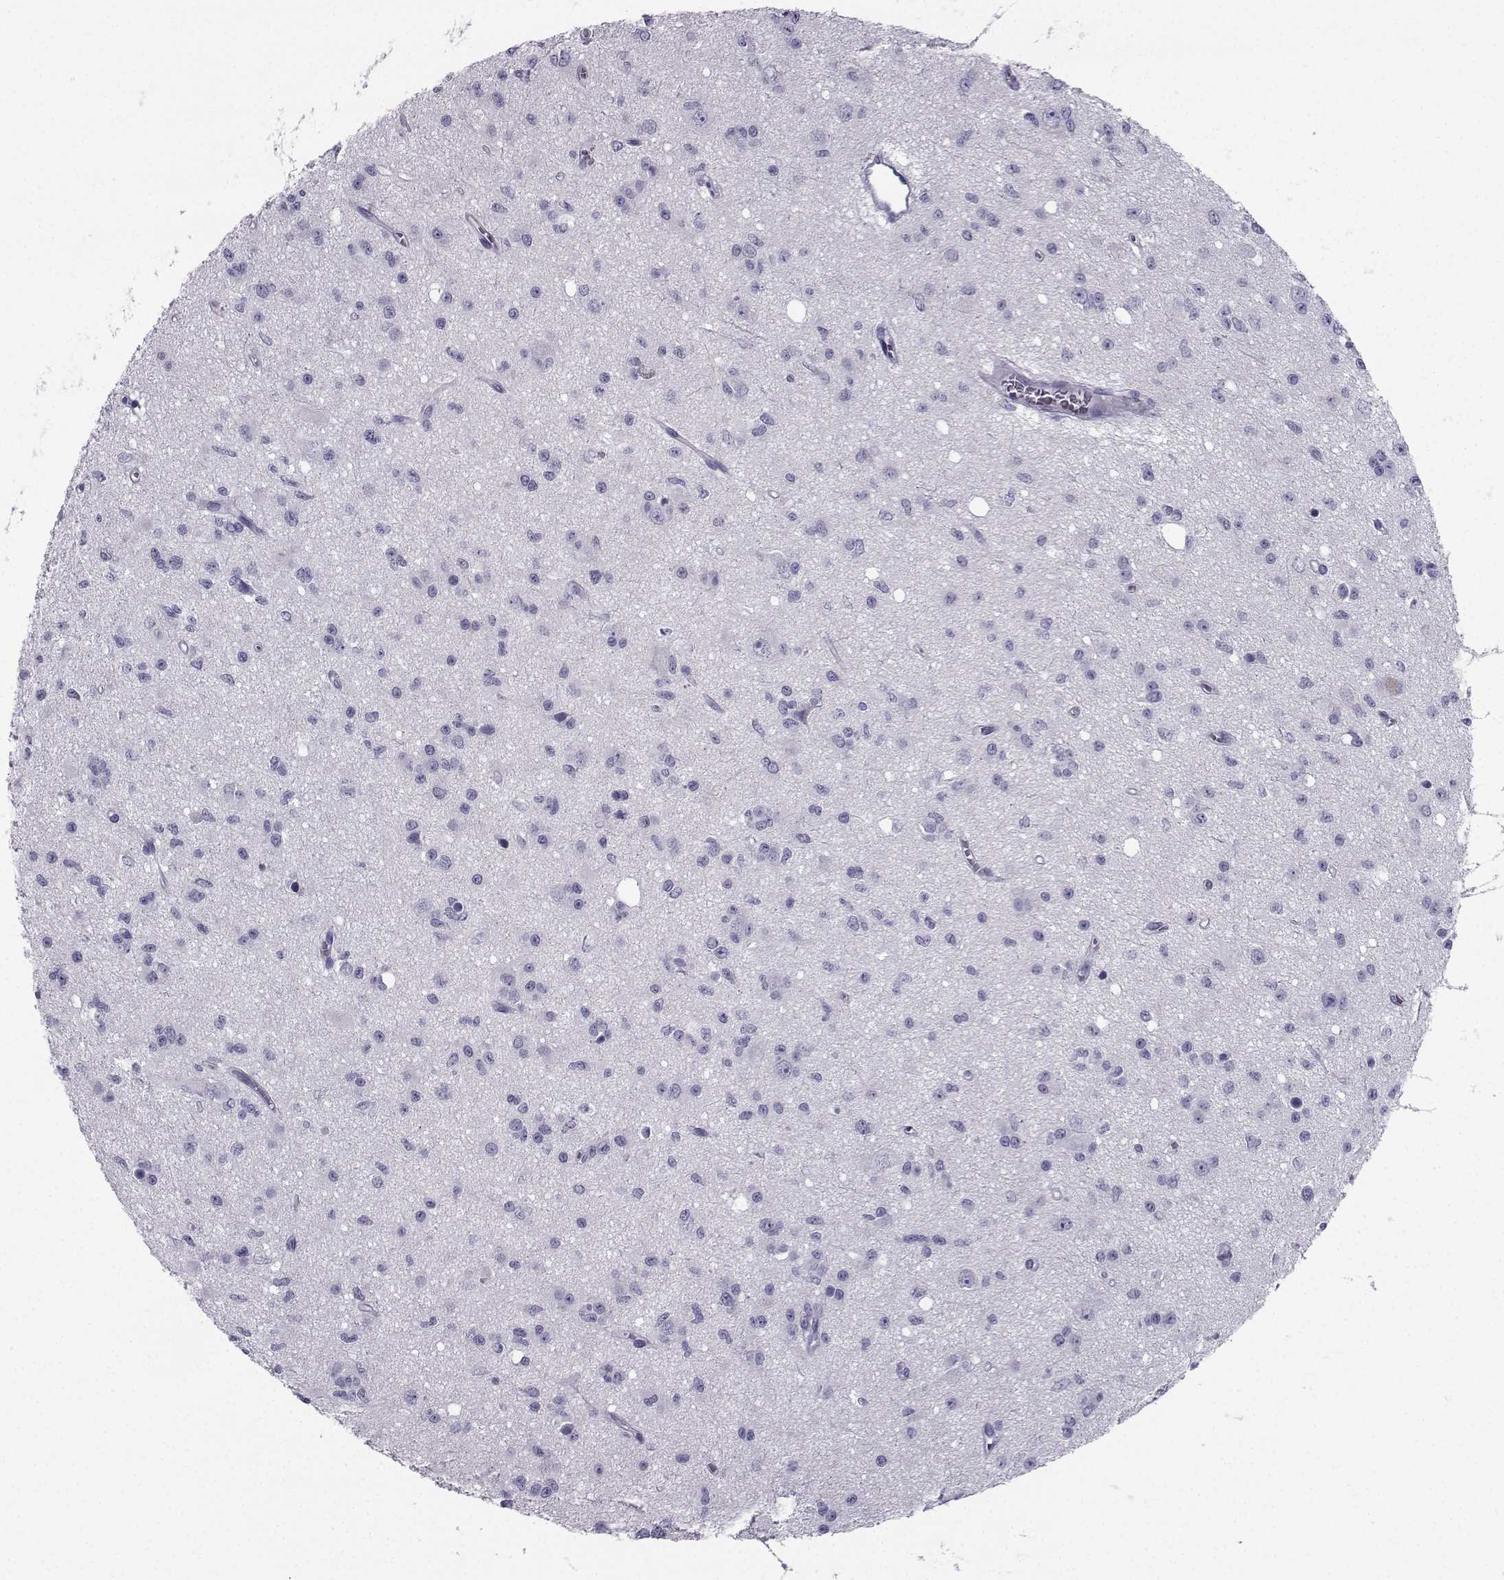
{"staining": {"intensity": "negative", "quantity": "none", "location": "none"}, "tissue": "glioma", "cell_type": "Tumor cells", "image_type": "cancer", "snomed": [{"axis": "morphology", "description": "Glioma, malignant, Low grade"}, {"axis": "topography", "description": "Brain"}], "caption": "An image of human glioma is negative for staining in tumor cells.", "gene": "SPANXD", "patient": {"sex": "female", "age": 45}}